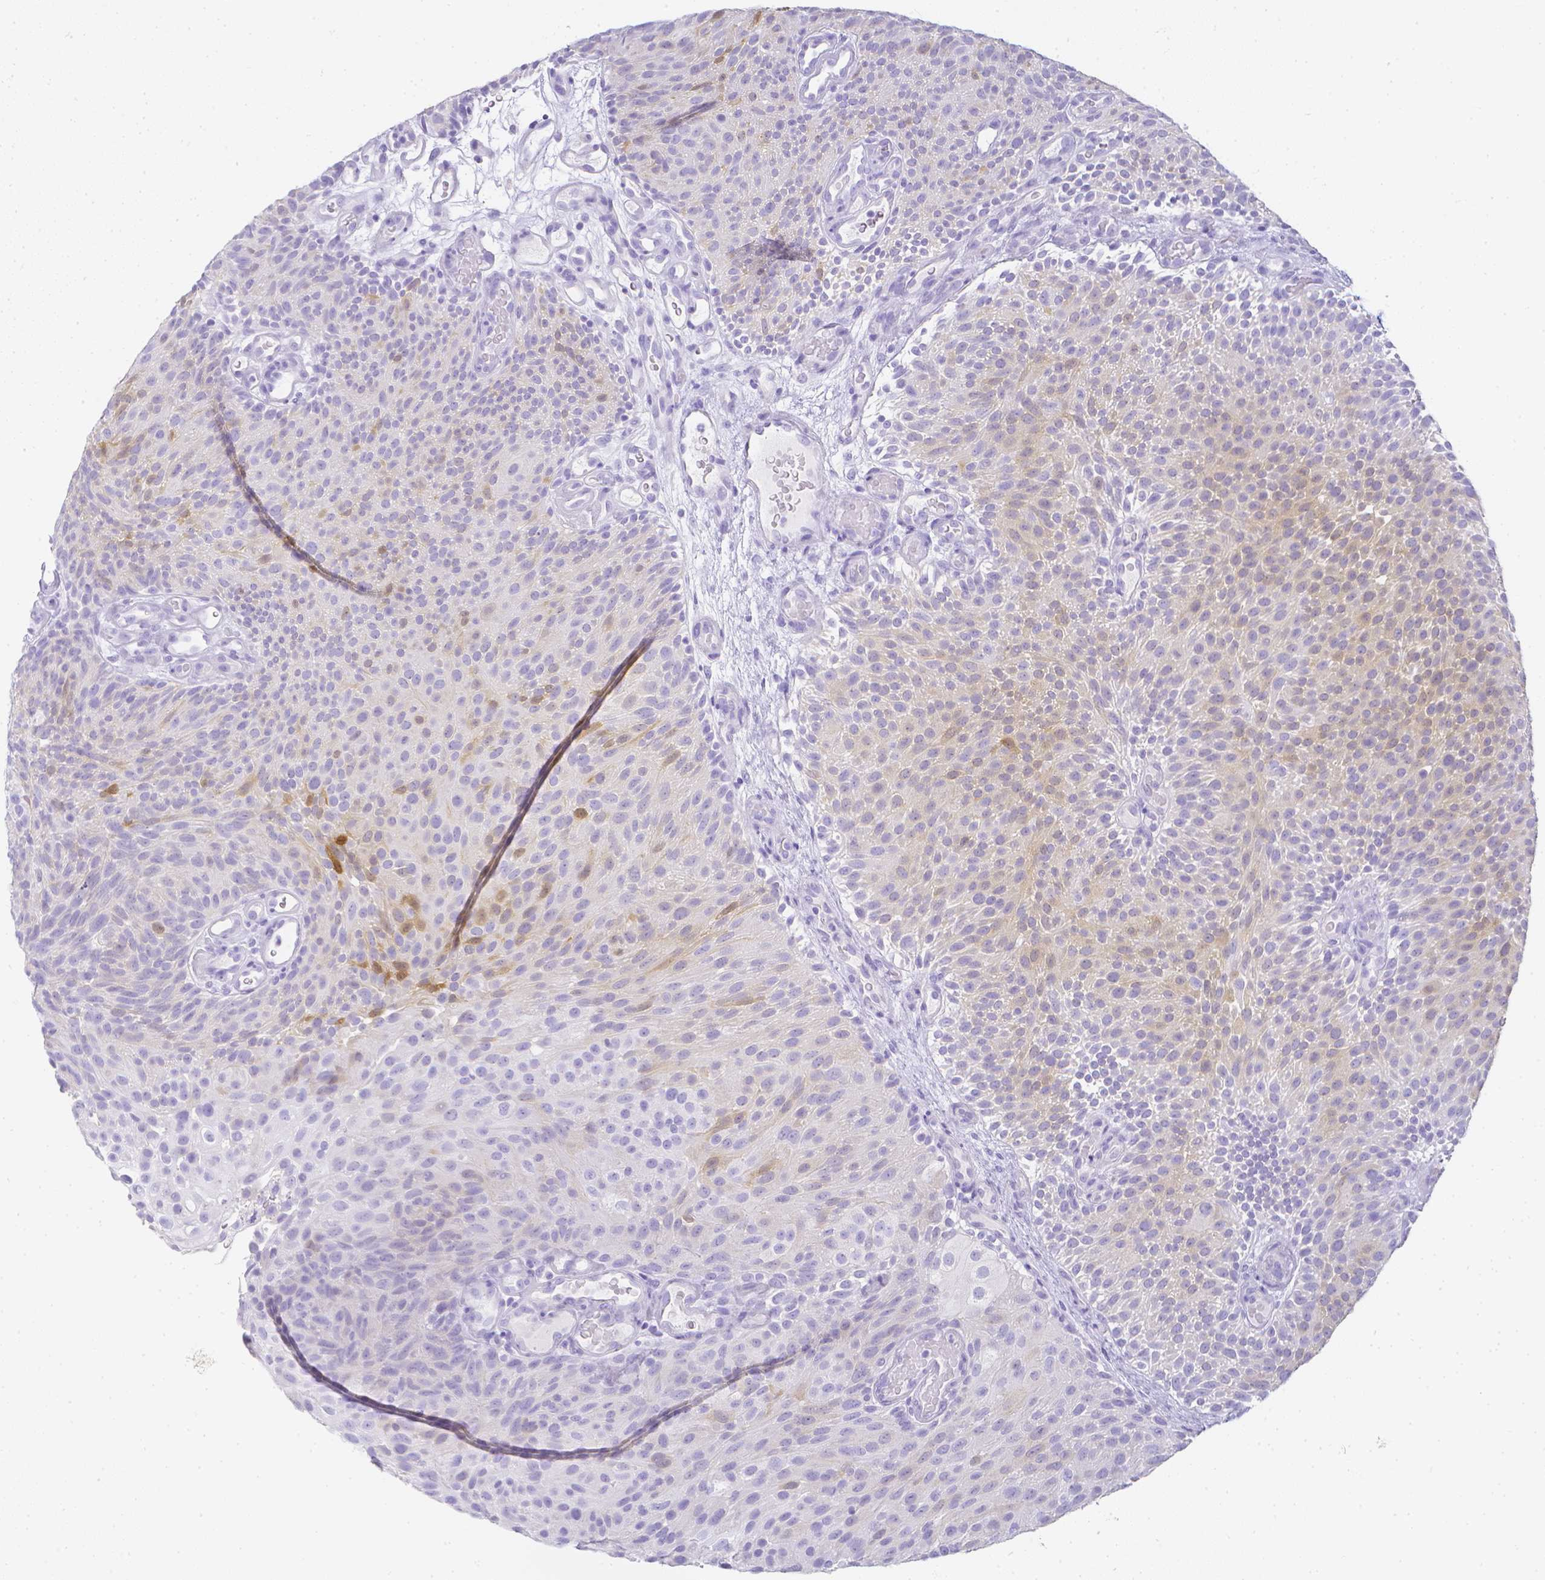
{"staining": {"intensity": "weak", "quantity": "<25%", "location": "cytoplasmic/membranous"}, "tissue": "urothelial cancer", "cell_type": "Tumor cells", "image_type": "cancer", "snomed": [{"axis": "morphology", "description": "Urothelial carcinoma, Low grade"}, {"axis": "topography", "description": "Urinary bladder"}], "caption": "This is an immunohistochemistry (IHC) image of low-grade urothelial carcinoma. There is no positivity in tumor cells.", "gene": "LGALS4", "patient": {"sex": "male", "age": 78}}